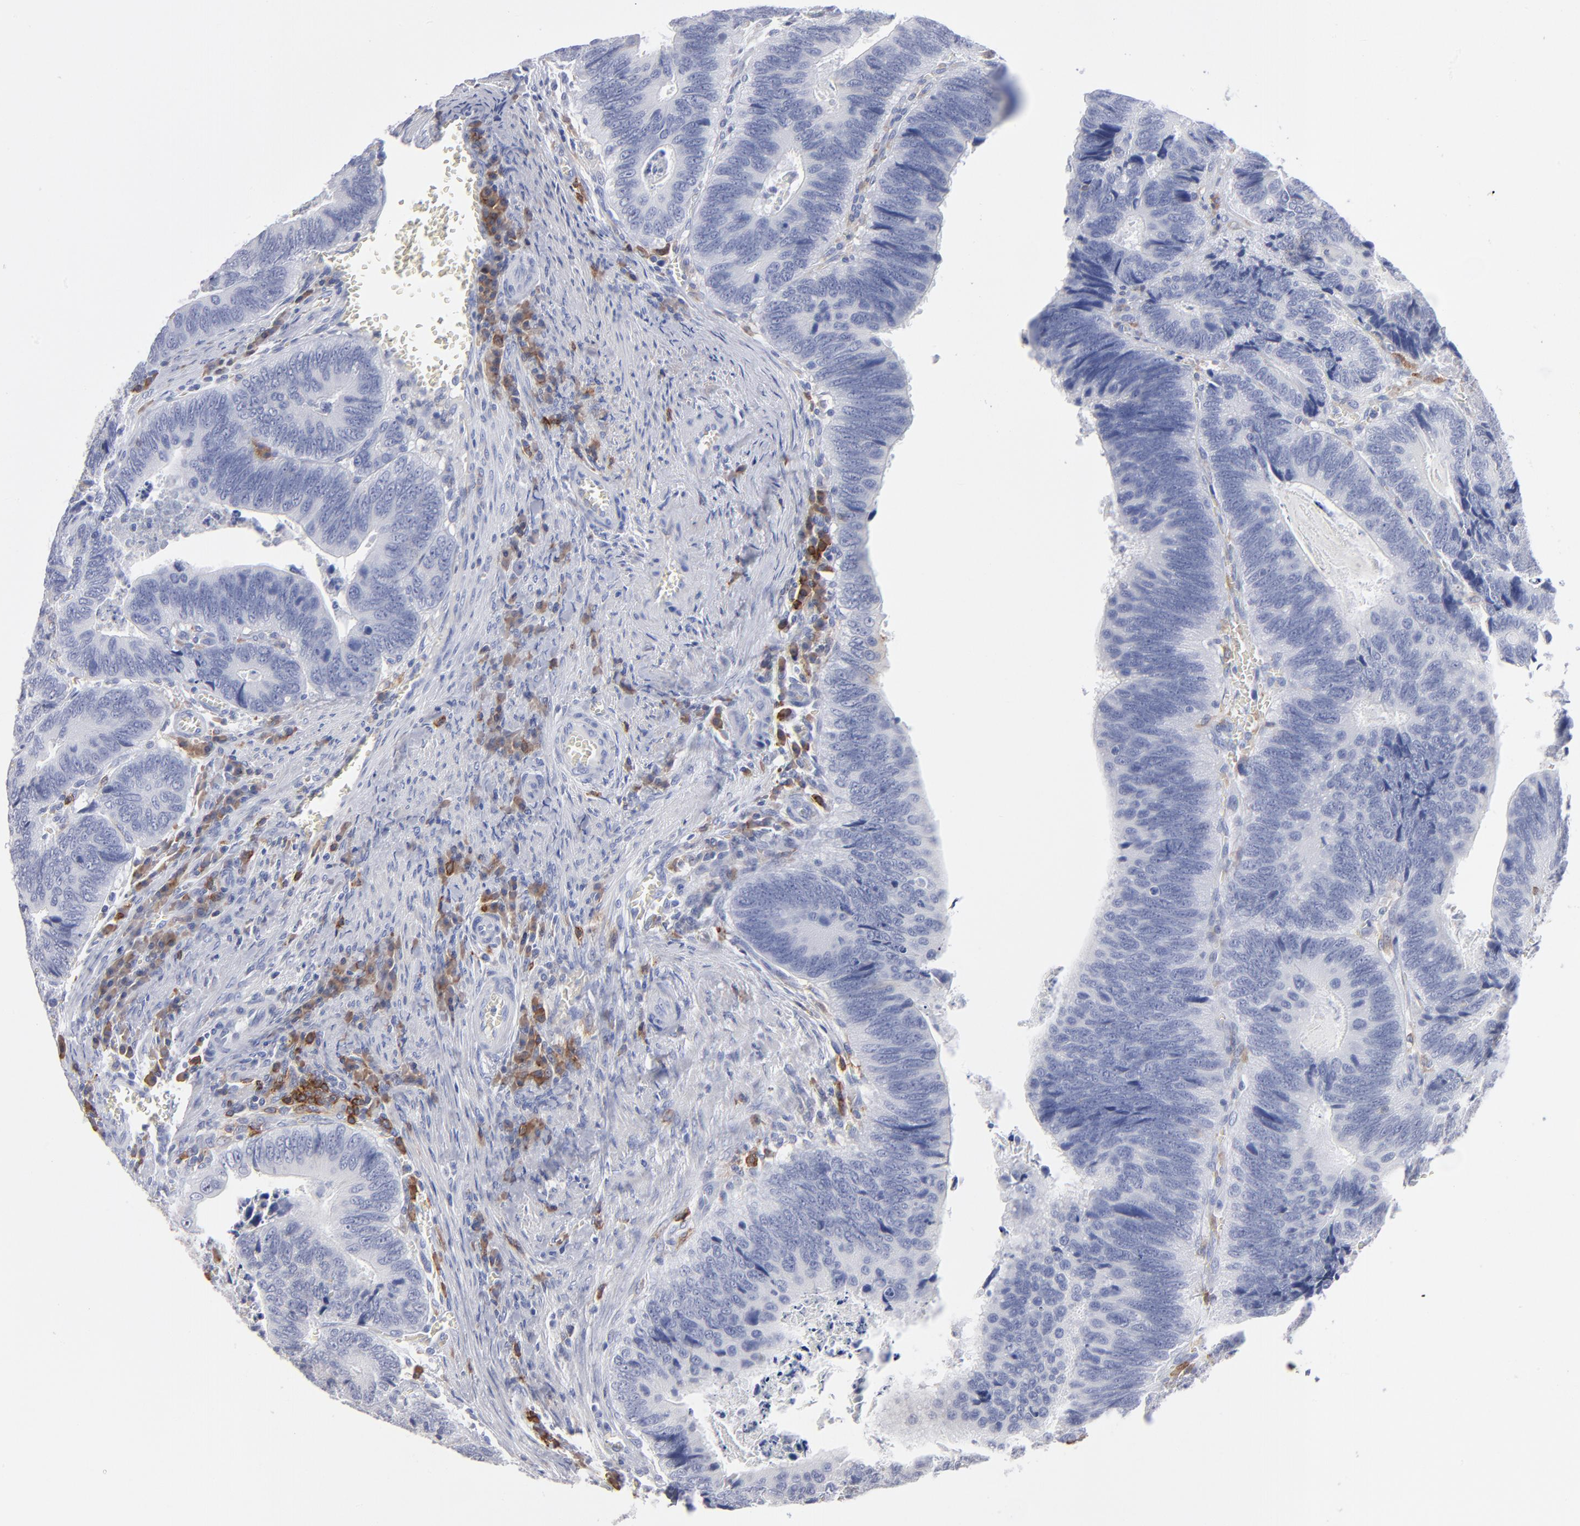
{"staining": {"intensity": "negative", "quantity": "none", "location": "none"}, "tissue": "colorectal cancer", "cell_type": "Tumor cells", "image_type": "cancer", "snomed": [{"axis": "morphology", "description": "Adenocarcinoma, NOS"}, {"axis": "topography", "description": "Colon"}], "caption": "Adenocarcinoma (colorectal) stained for a protein using immunohistochemistry reveals no expression tumor cells.", "gene": "LAT2", "patient": {"sex": "male", "age": 72}}